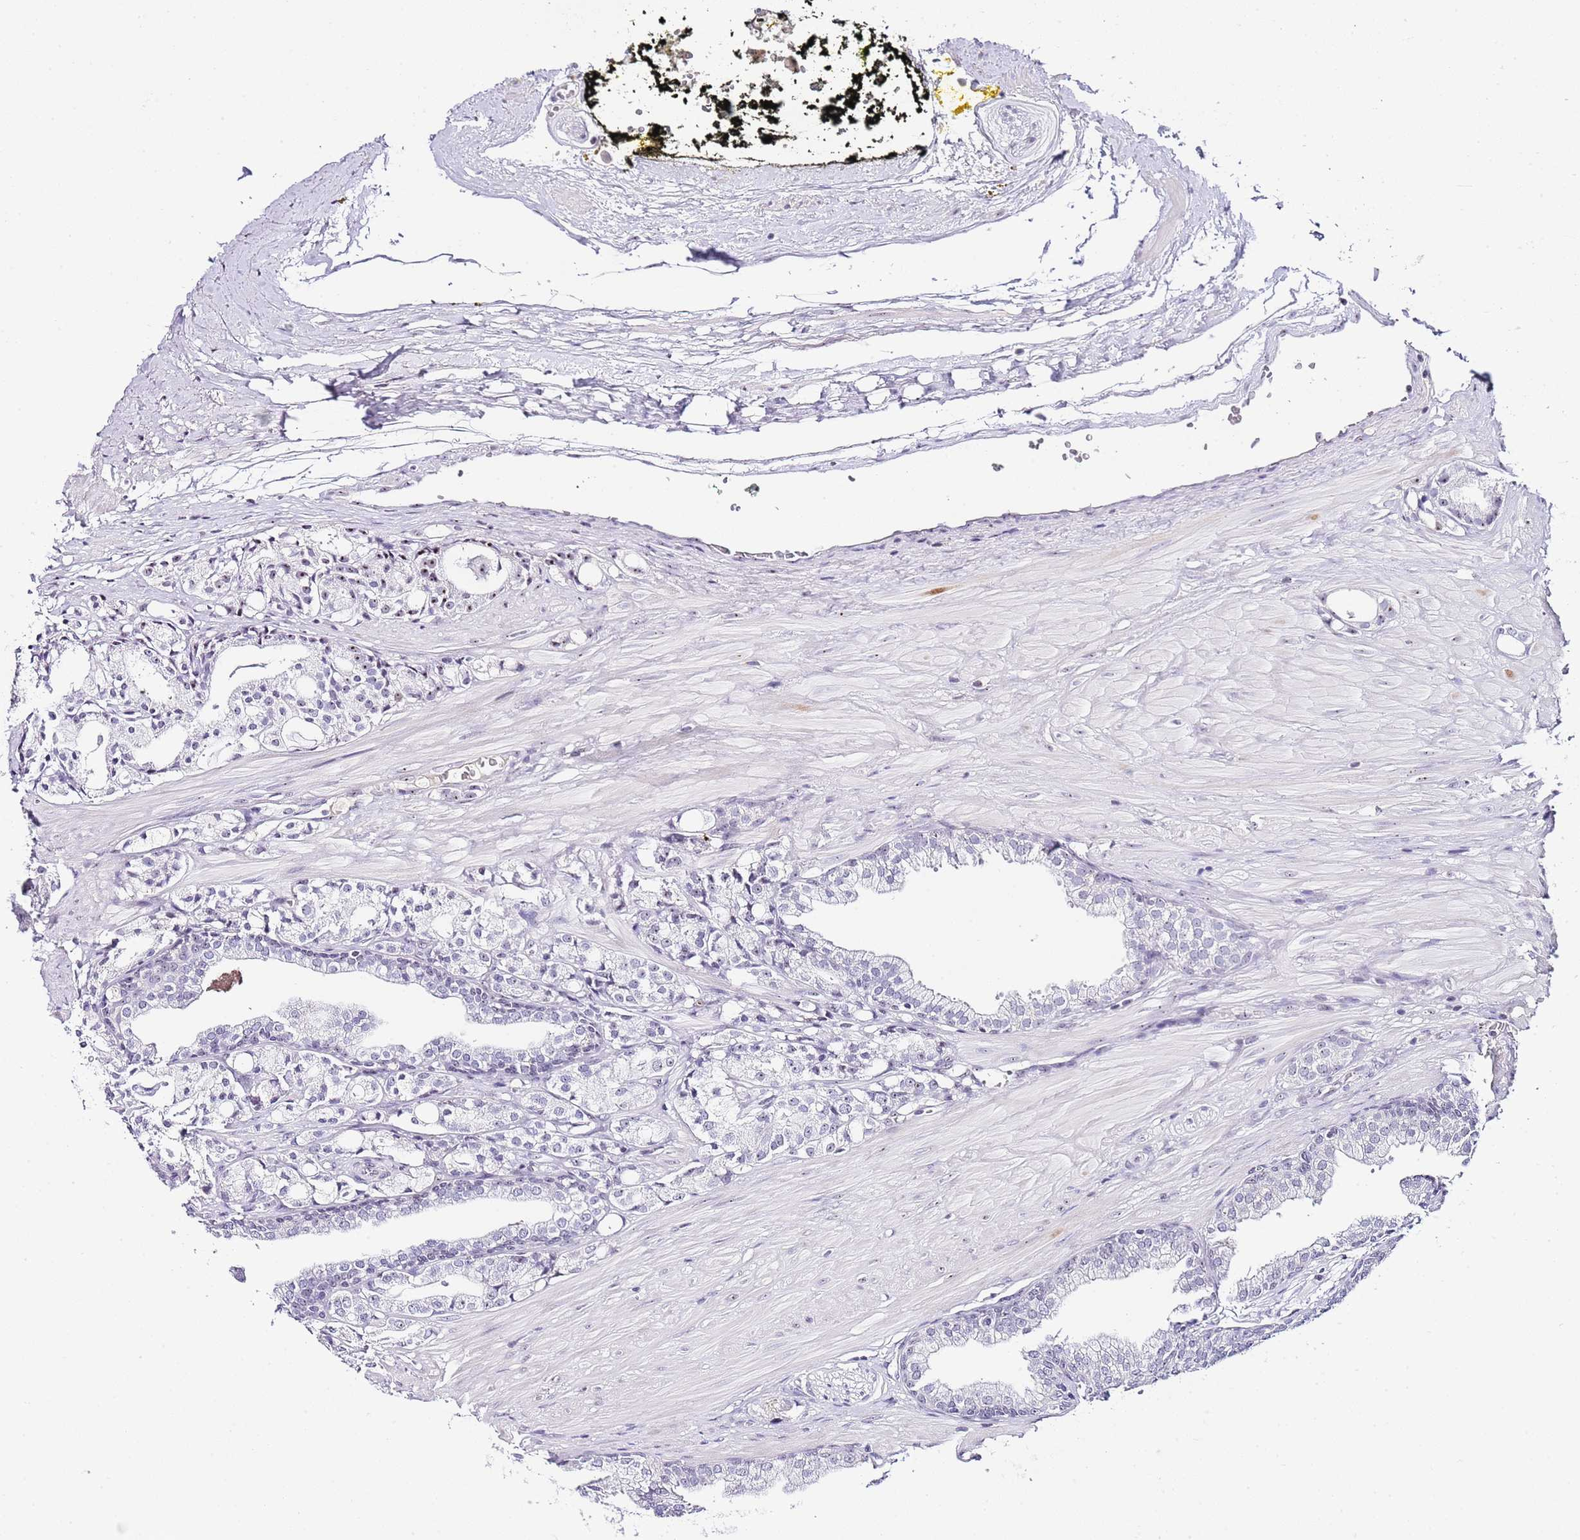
{"staining": {"intensity": "moderate", "quantity": "<25%", "location": "nuclear"}, "tissue": "prostate cancer", "cell_type": "Tumor cells", "image_type": "cancer", "snomed": [{"axis": "morphology", "description": "Adenocarcinoma, High grade"}, {"axis": "topography", "description": "Prostate"}], "caption": "Prostate cancer stained with DAB (3,3'-diaminobenzidine) immunohistochemistry (IHC) shows low levels of moderate nuclear staining in approximately <25% of tumor cells.", "gene": "NOP56", "patient": {"sex": "male", "age": 71}}